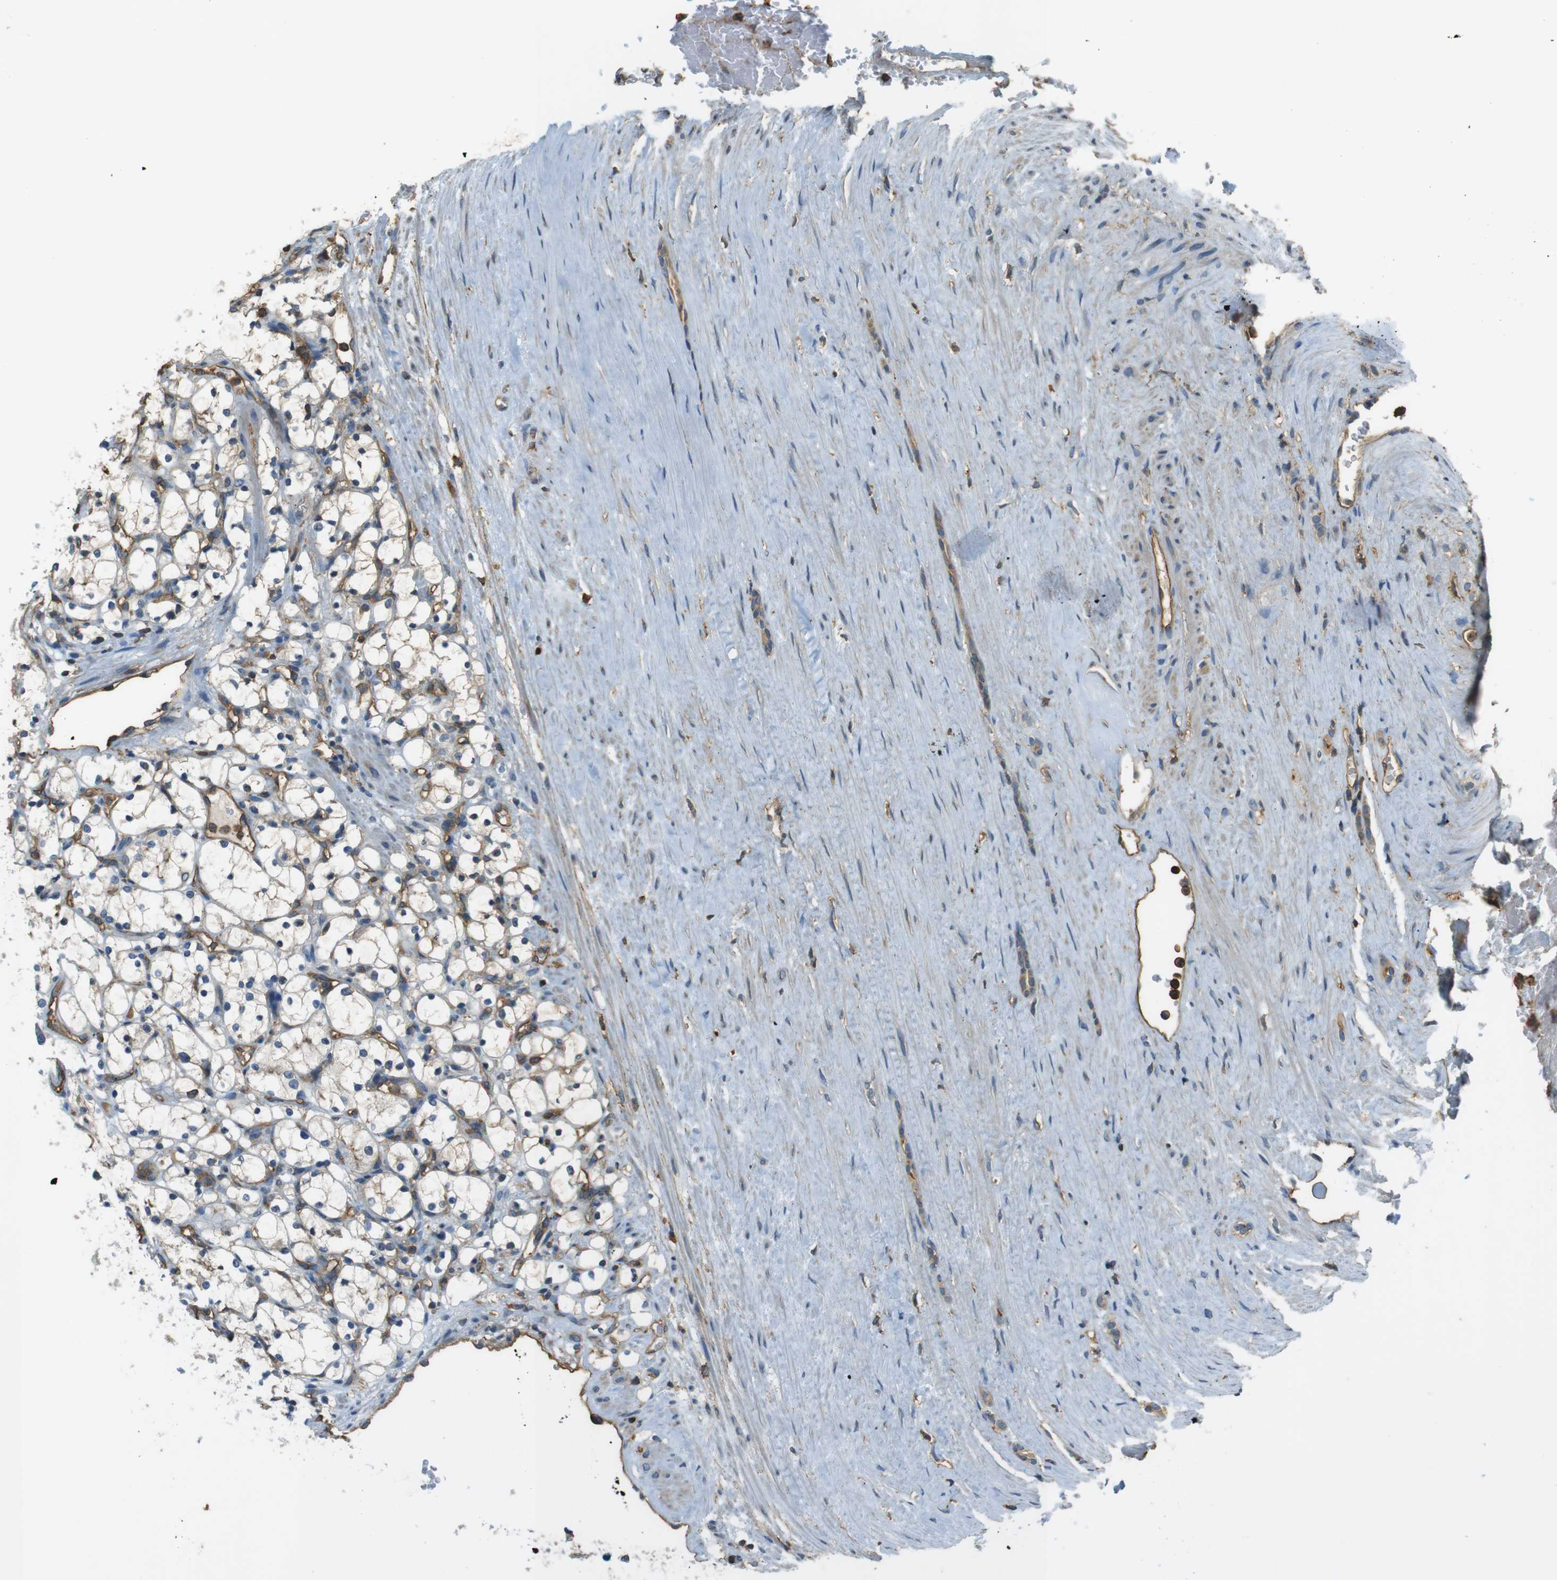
{"staining": {"intensity": "weak", "quantity": "25%-75%", "location": "cytoplasmic/membranous"}, "tissue": "renal cancer", "cell_type": "Tumor cells", "image_type": "cancer", "snomed": [{"axis": "morphology", "description": "Adenocarcinoma, NOS"}, {"axis": "topography", "description": "Kidney"}], "caption": "DAB (3,3'-diaminobenzidine) immunohistochemical staining of human adenocarcinoma (renal) reveals weak cytoplasmic/membranous protein expression in about 25%-75% of tumor cells.", "gene": "FCAR", "patient": {"sex": "female", "age": 69}}